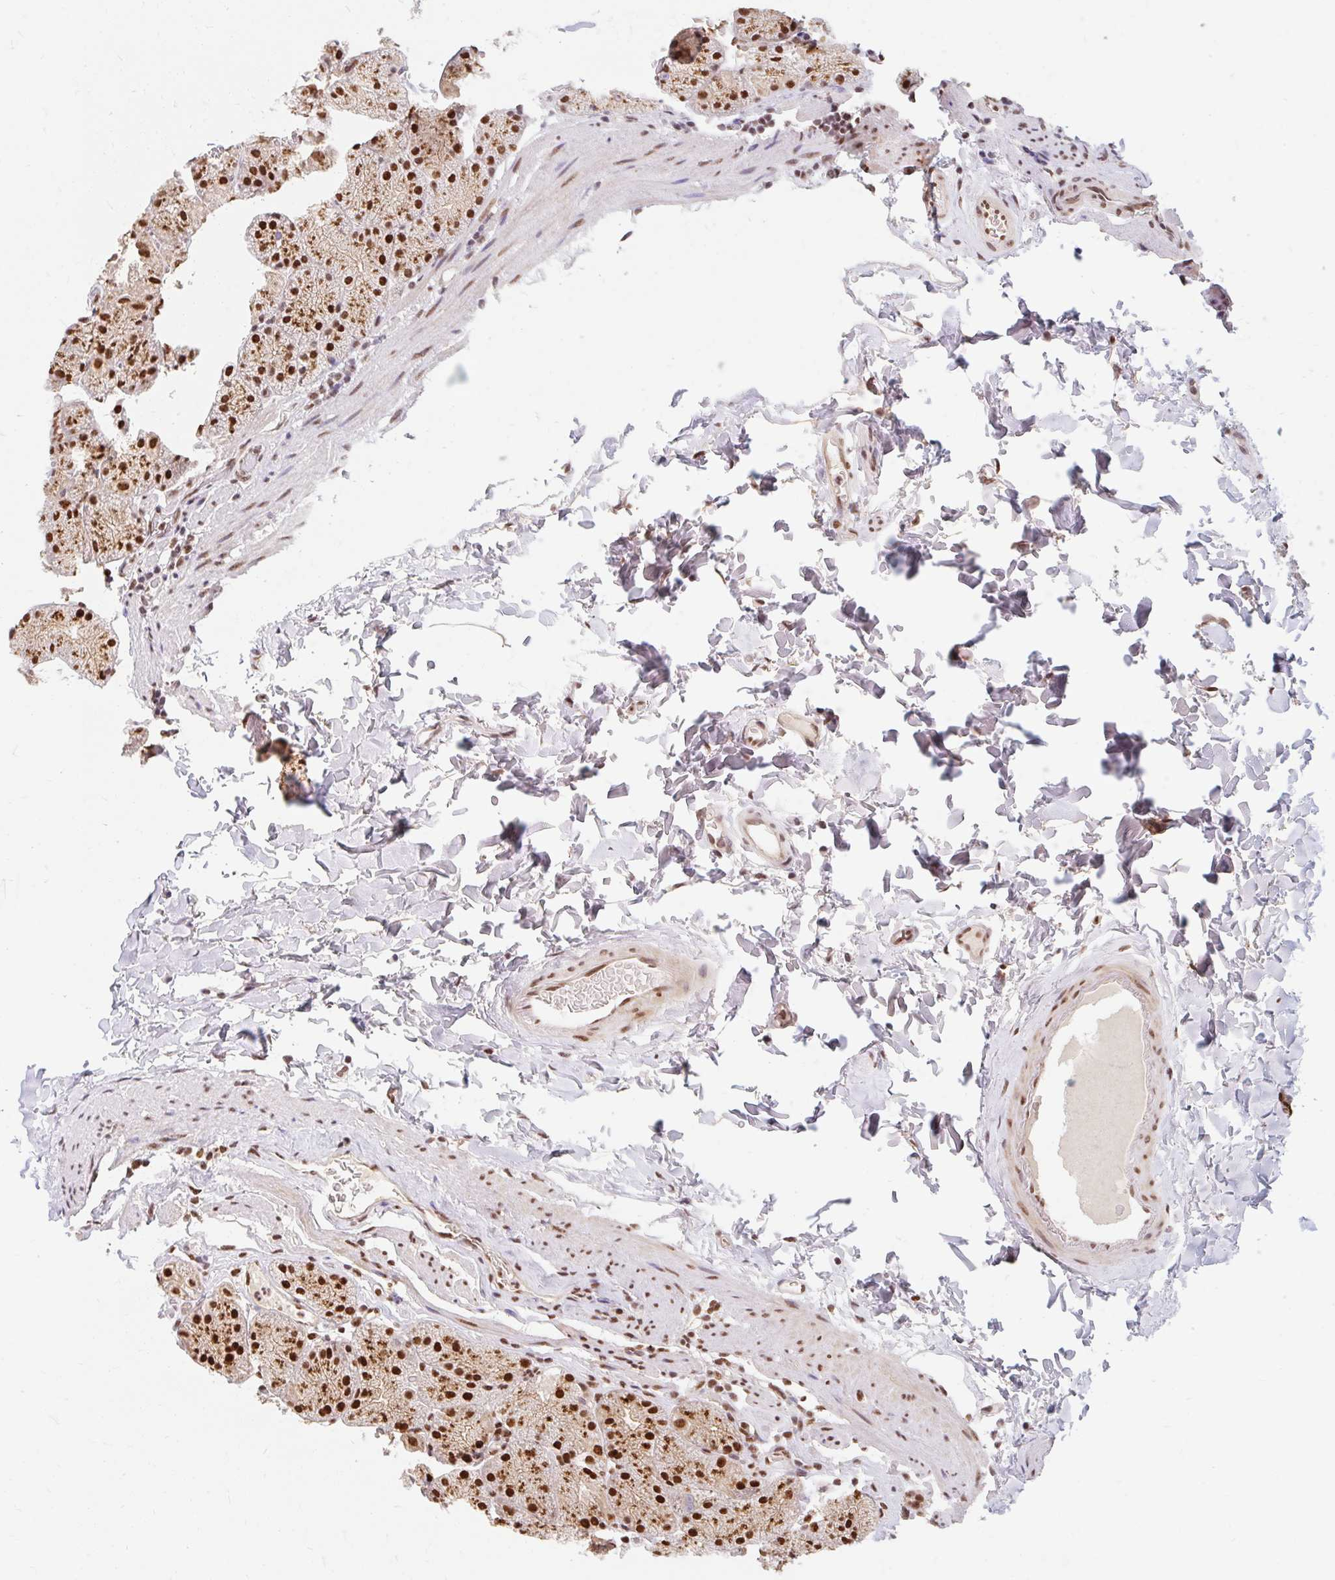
{"staining": {"intensity": "strong", "quantity": ">75%", "location": "nuclear"}, "tissue": "stomach", "cell_type": "Glandular cells", "image_type": "normal", "snomed": [{"axis": "morphology", "description": "Normal tissue, NOS"}, {"axis": "topography", "description": "Stomach, upper"}, {"axis": "topography", "description": "Stomach, lower"}], "caption": "Human stomach stained with a brown dye demonstrates strong nuclear positive staining in approximately >75% of glandular cells.", "gene": "BICRA", "patient": {"sex": "male", "age": 67}}